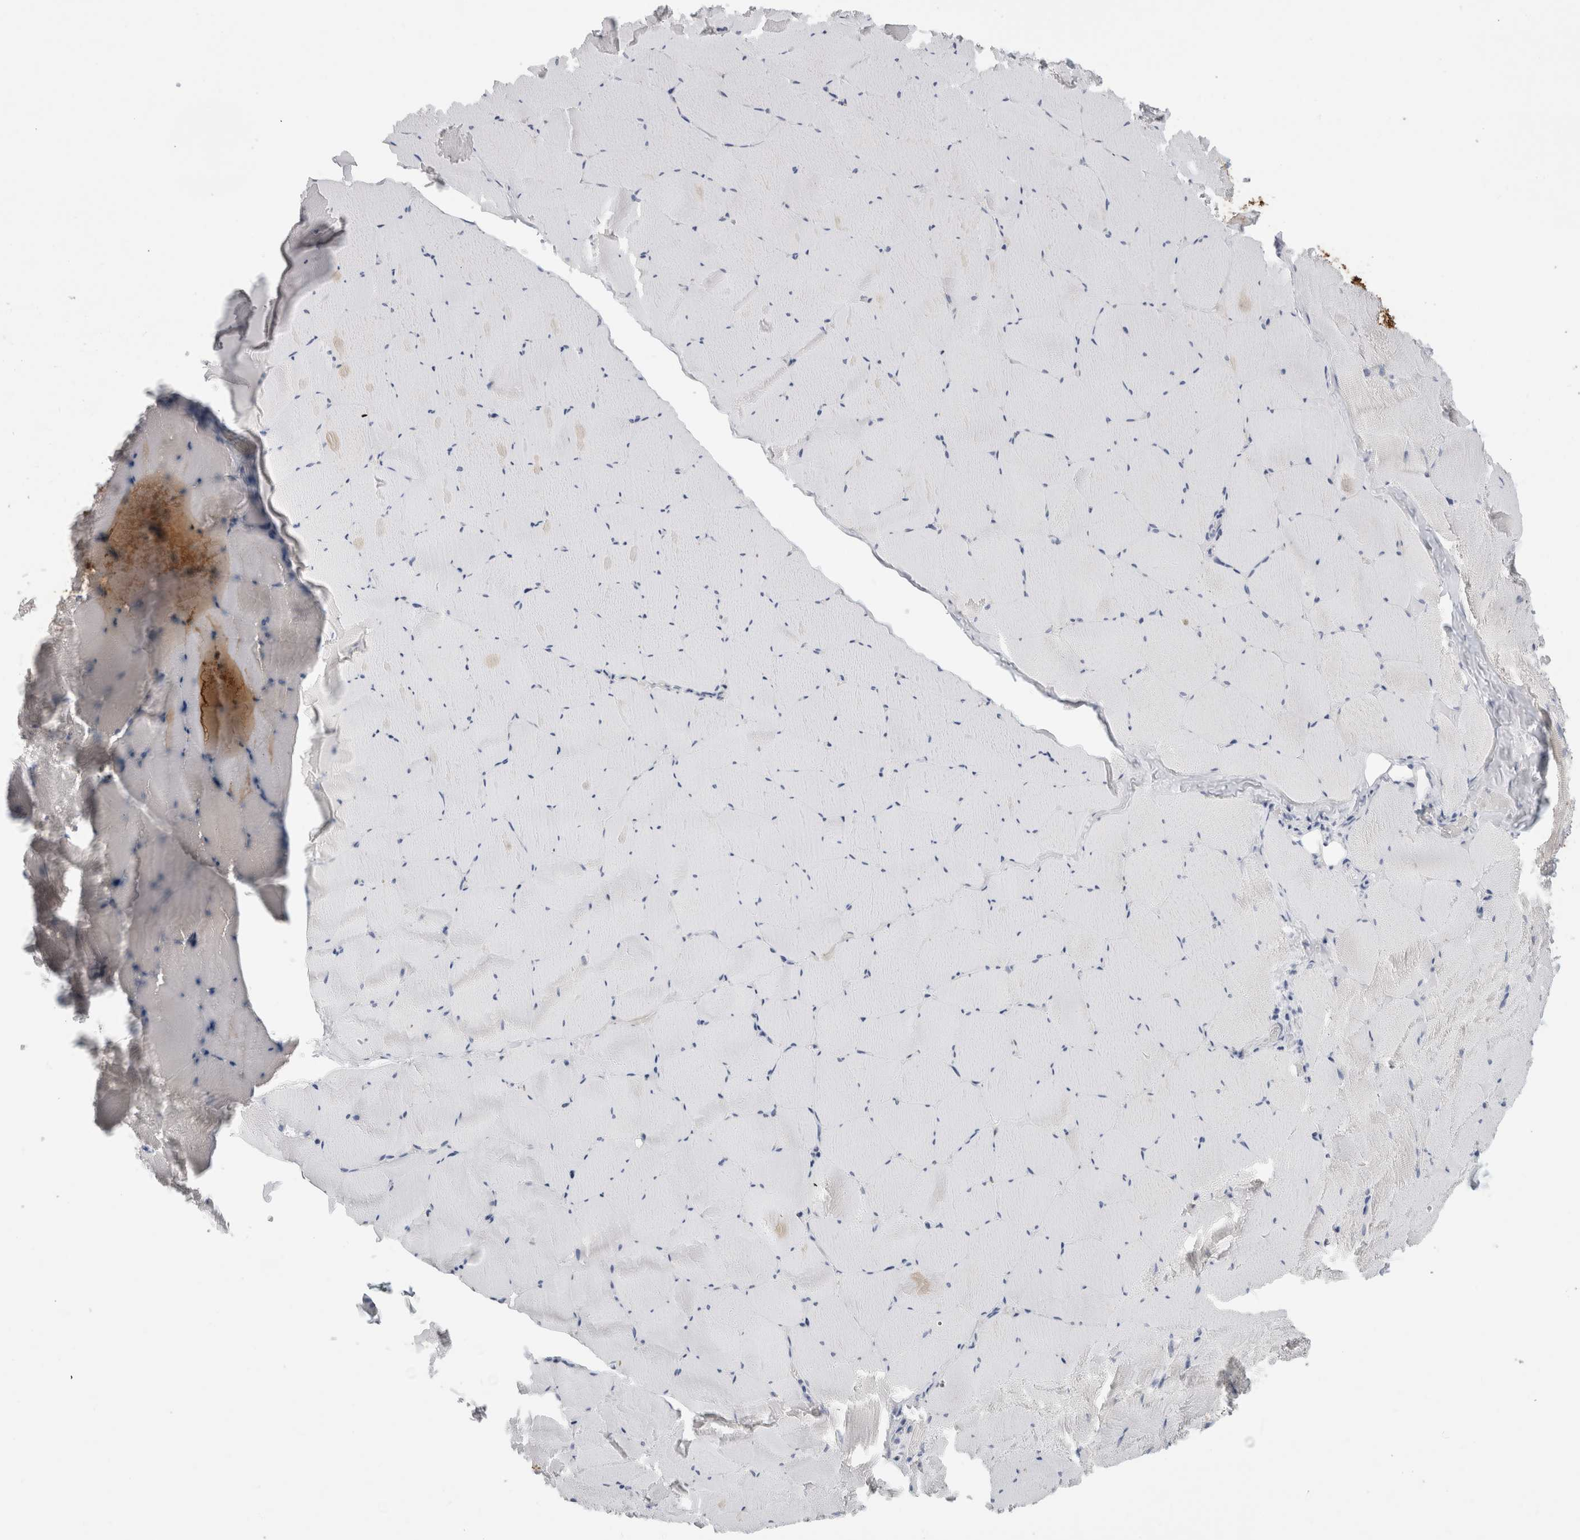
{"staining": {"intensity": "negative", "quantity": "none", "location": "none"}, "tissue": "skeletal muscle", "cell_type": "Myocytes", "image_type": "normal", "snomed": [{"axis": "morphology", "description": "Normal tissue, NOS"}, {"axis": "topography", "description": "Skeletal muscle"}], "caption": "An IHC image of unremarkable skeletal muscle is shown. There is no staining in myocytes of skeletal muscle. Nuclei are stained in blue.", "gene": "BCAN", "patient": {"sex": "male", "age": 62}}